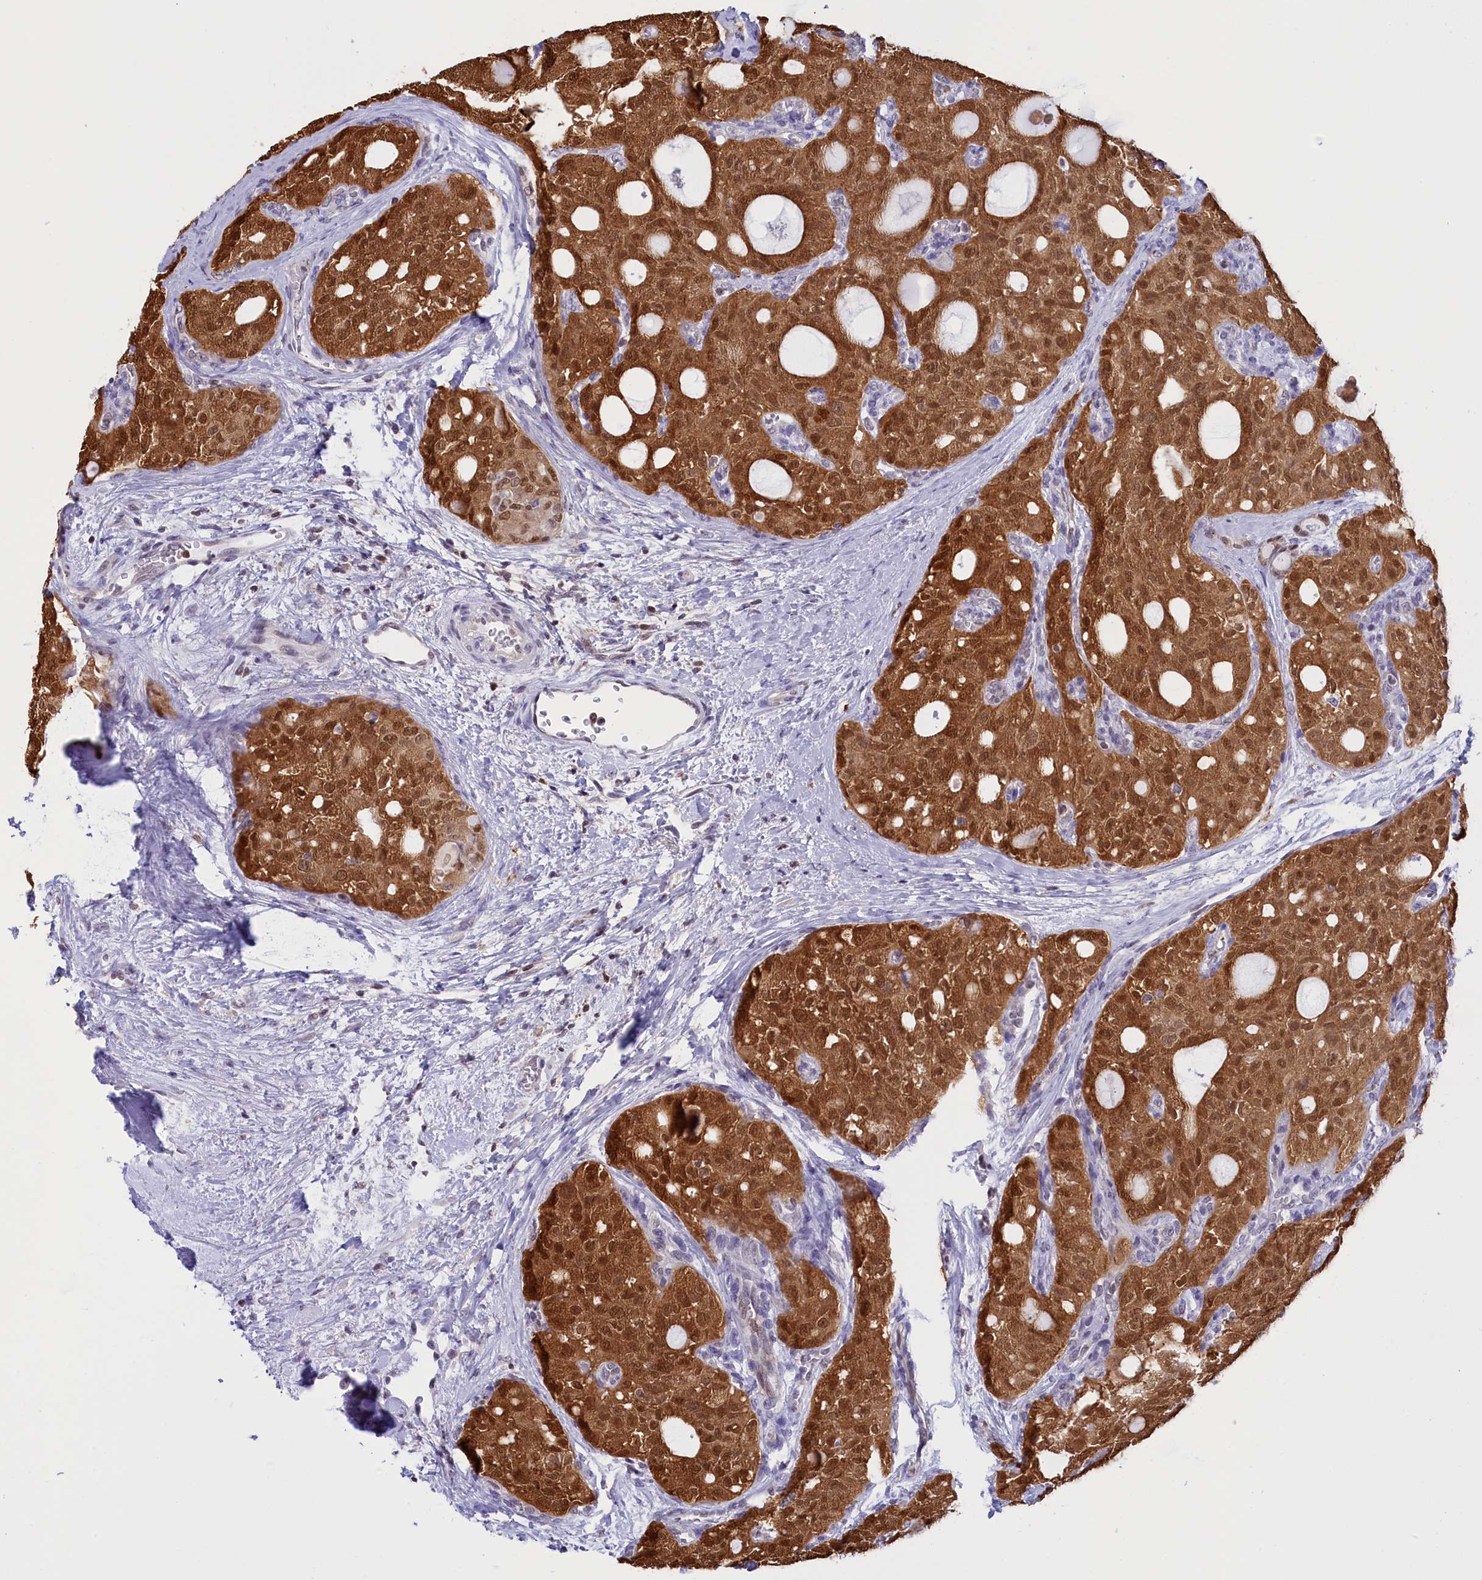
{"staining": {"intensity": "strong", "quantity": ">75%", "location": "cytoplasmic/membranous,nuclear"}, "tissue": "thyroid cancer", "cell_type": "Tumor cells", "image_type": "cancer", "snomed": [{"axis": "morphology", "description": "Follicular adenoma carcinoma, NOS"}, {"axis": "topography", "description": "Thyroid gland"}], "caption": "Protein expression by immunohistochemistry reveals strong cytoplasmic/membranous and nuclear positivity in approximately >75% of tumor cells in thyroid cancer (follicular adenoma carcinoma). Nuclei are stained in blue.", "gene": "IZUMO2", "patient": {"sex": "male", "age": 75}}